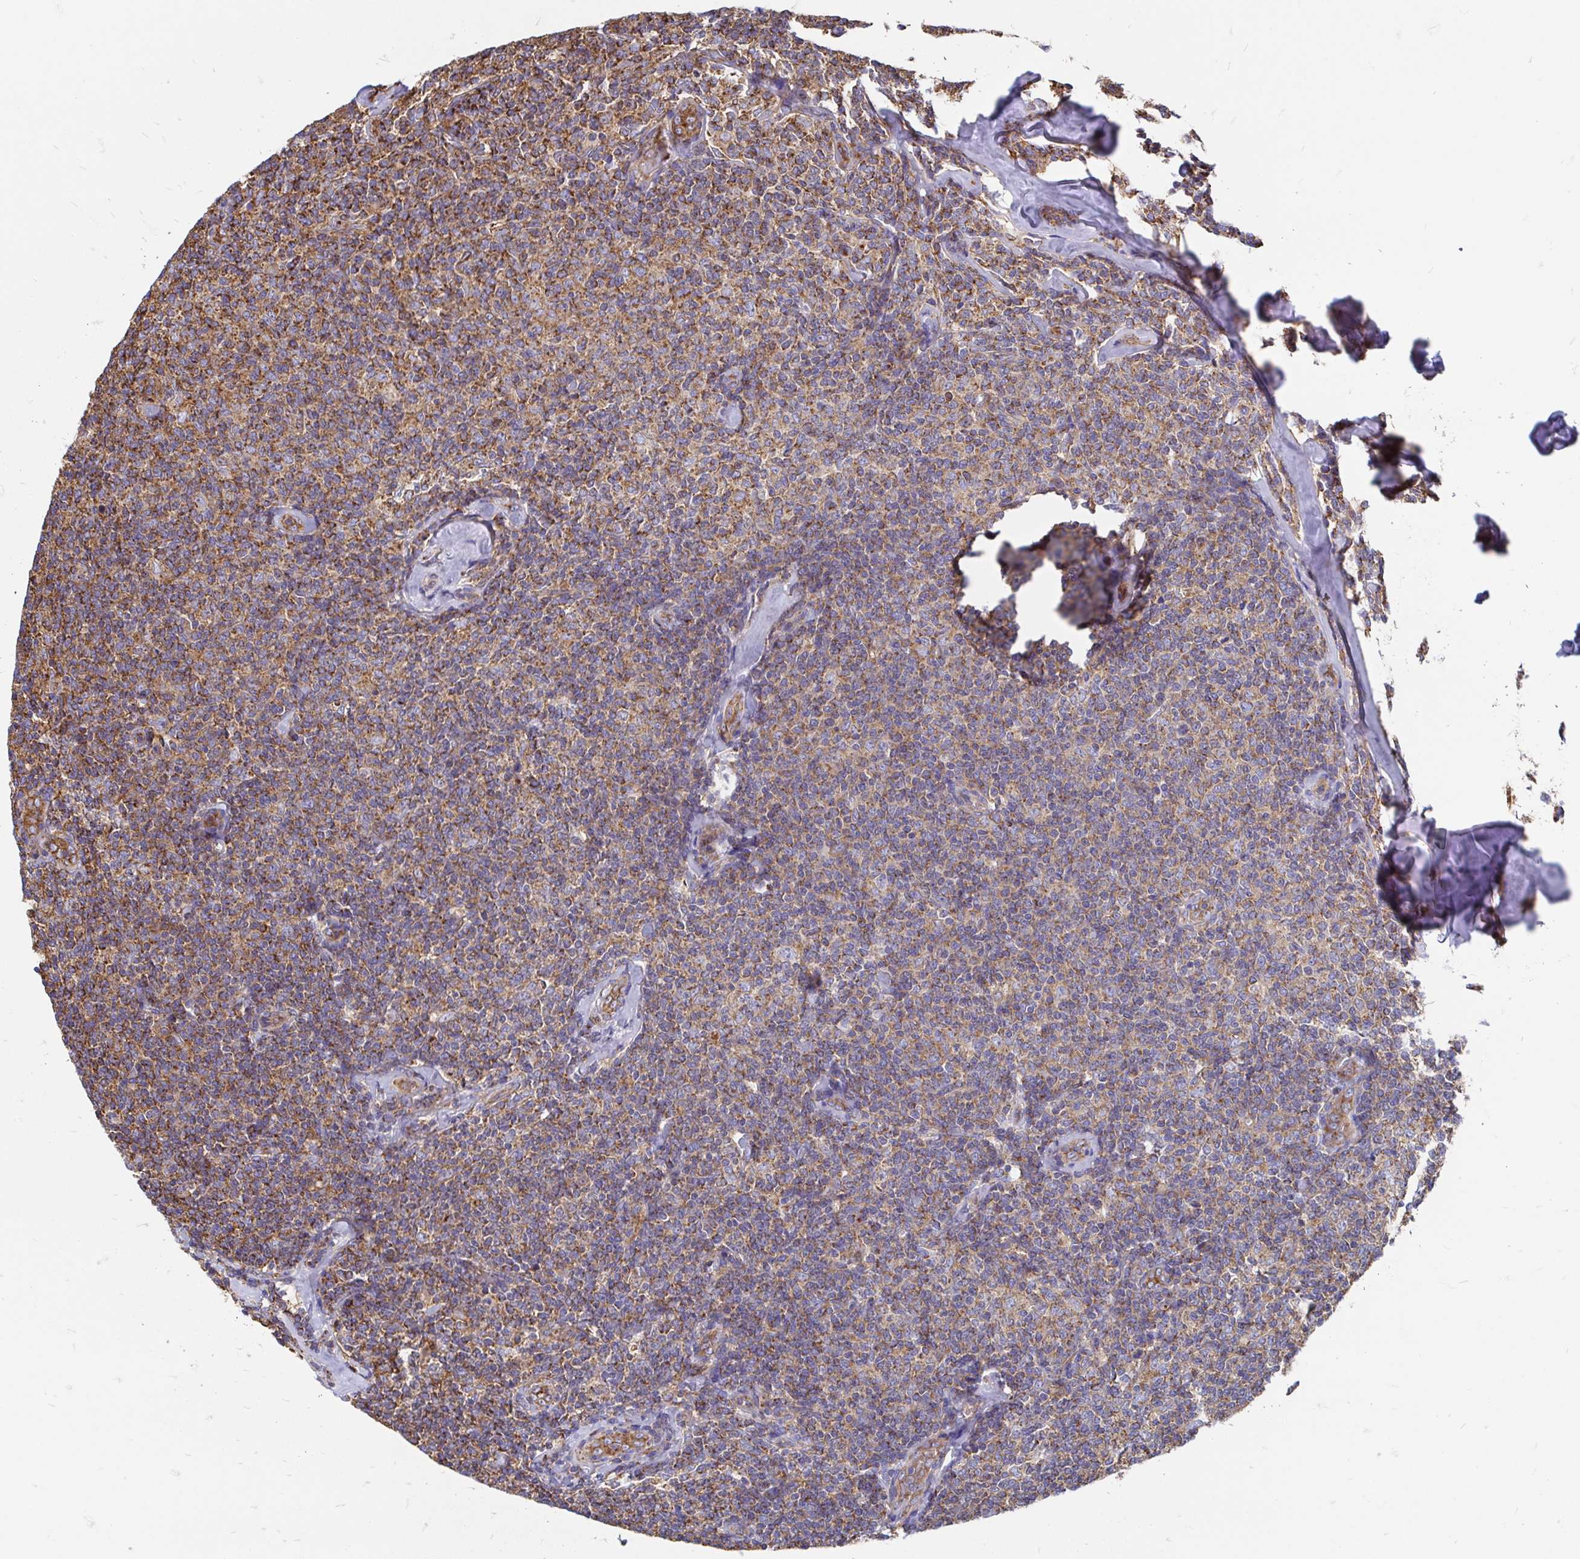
{"staining": {"intensity": "moderate", "quantity": ">75%", "location": "cytoplasmic/membranous"}, "tissue": "lymphoma", "cell_type": "Tumor cells", "image_type": "cancer", "snomed": [{"axis": "morphology", "description": "Malignant lymphoma, non-Hodgkin's type, Low grade"}, {"axis": "topography", "description": "Lymph node"}], "caption": "A brown stain highlights moderate cytoplasmic/membranous expression of a protein in human low-grade malignant lymphoma, non-Hodgkin's type tumor cells.", "gene": "CLTC", "patient": {"sex": "female", "age": 56}}